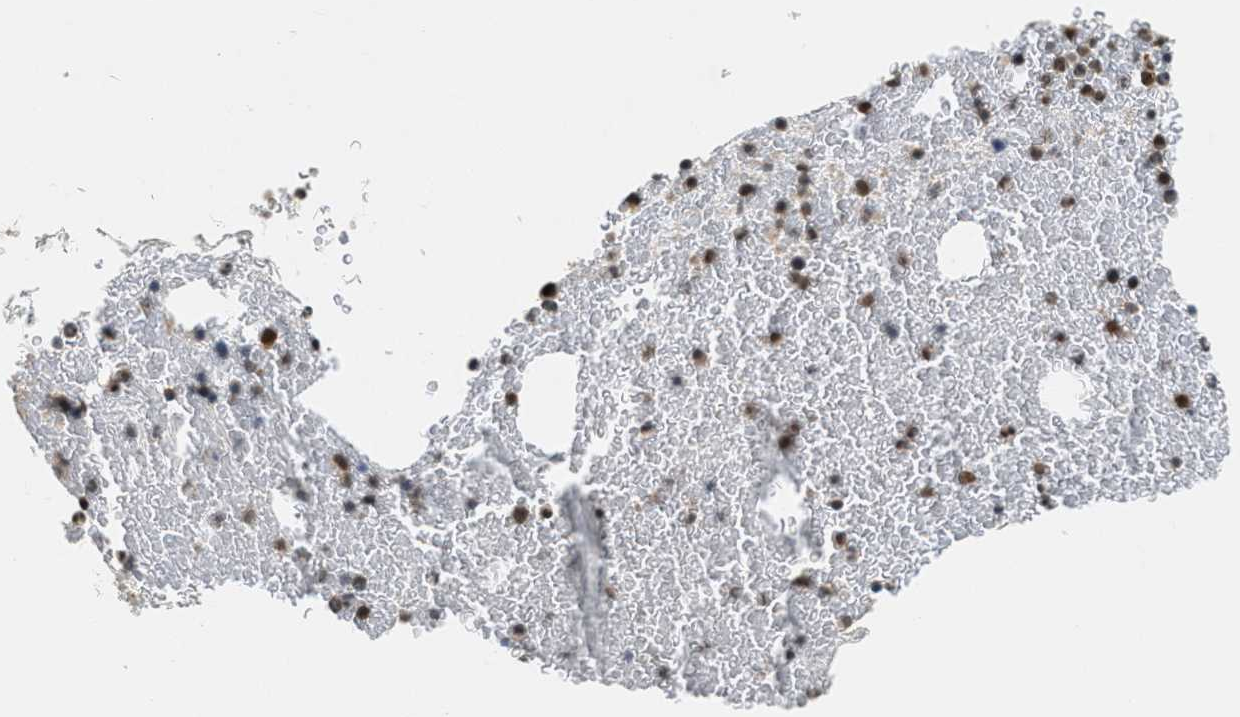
{"staining": {"intensity": "moderate", "quantity": ">75%", "location": "nuclear"}, "tissue": "bone marrow", "cell_type": "Hematopoietic cells", "image_type": "normal", "snomed": [{"axis": "morphology", "description": "Normal tissue, NOS"}, {"axis": "morphology", "description": "Inflammation, NOS"}, {"axis": "topography", "description": "Bone marrow"}], "caption": "Bone marrow stained with DAB (3,3'-diaminobenzidine) IHC exhibits medium levels of moderate nuclear staining in about >75% of hematopoietic cells. The protein is shown in brown color, while the nuclei are stained blue.", "gene": "DNAJB1", "patient": {"sex": "male", "age": 47}}